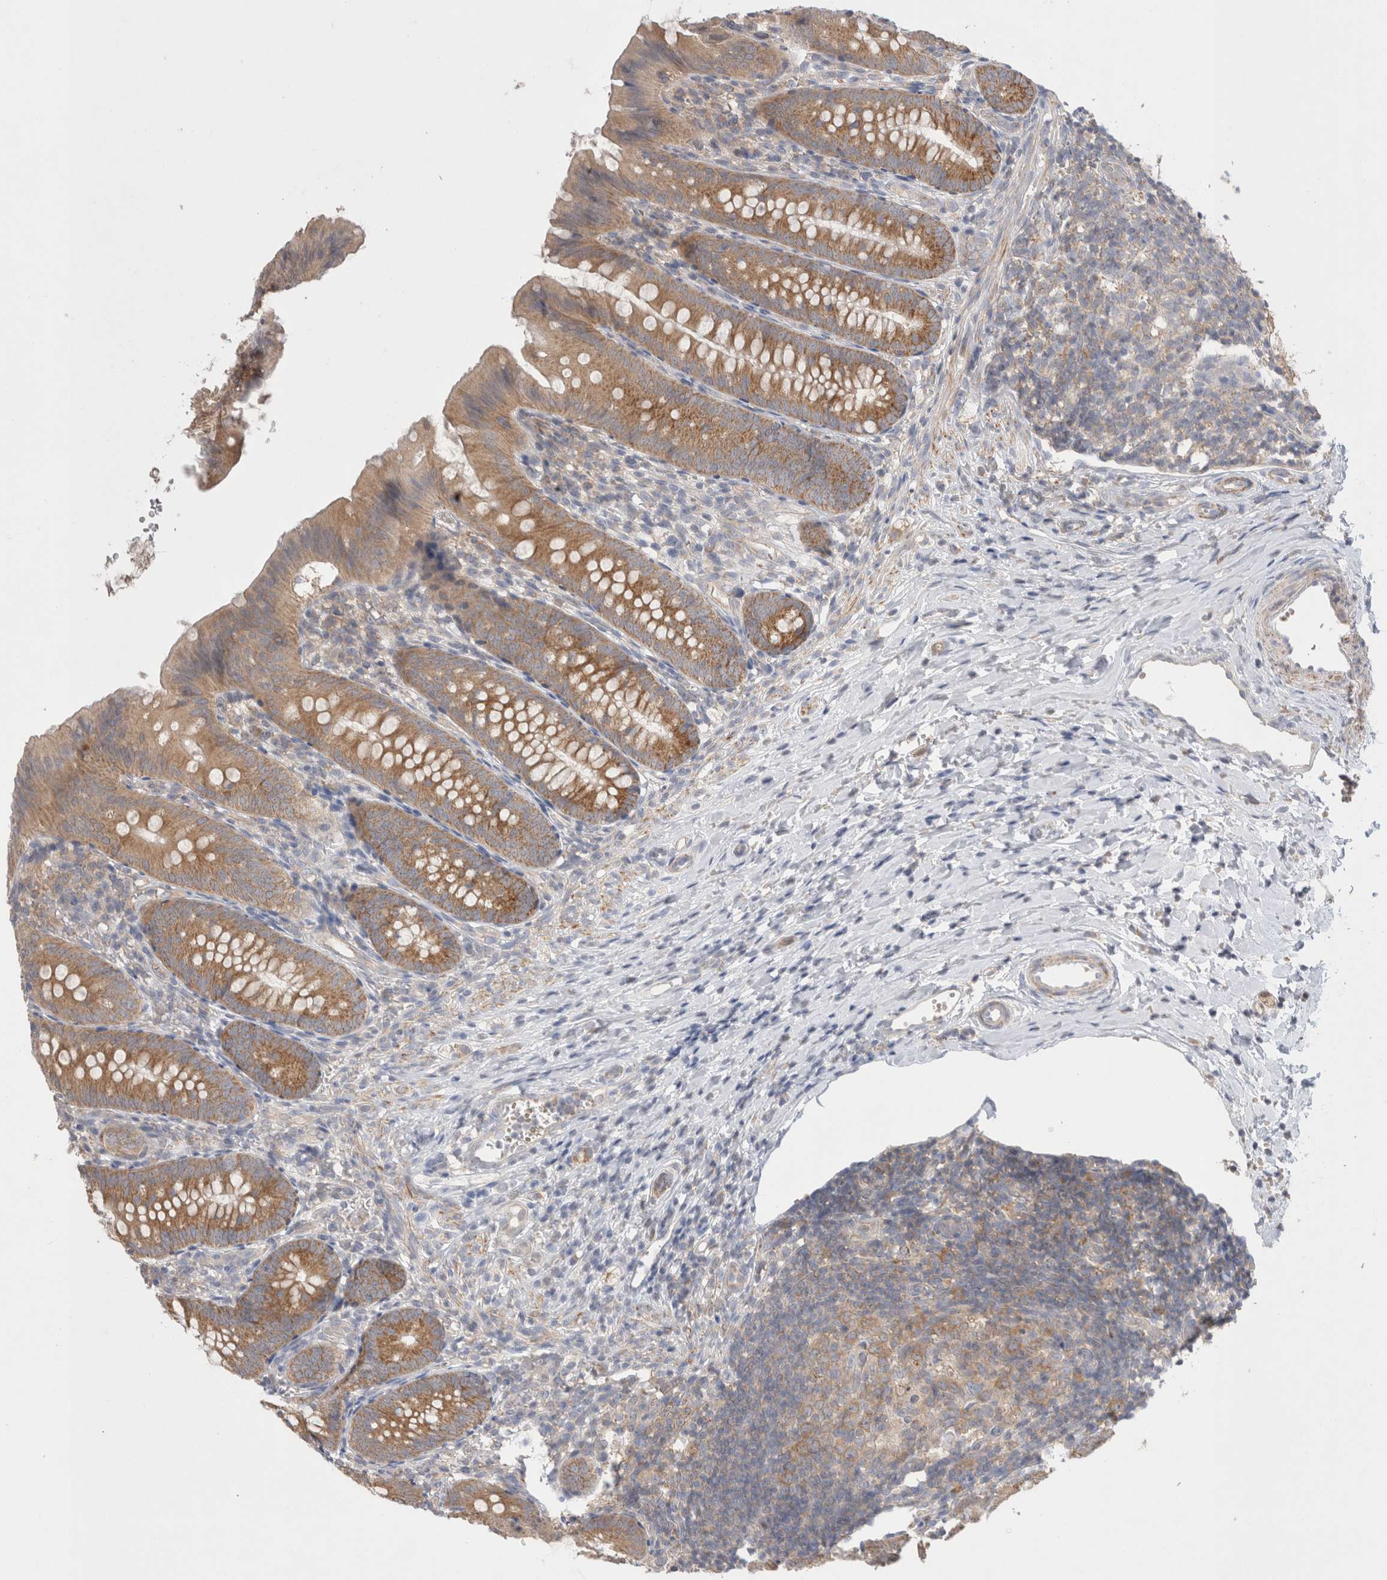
{"staining": {"intensity": "moderate", "quantity": ">75%", "location": "cytoplasmic/membranous"}, "tissue": "appendix", "cell_type": "Glandular cells", "image_type": "normal", "snomed": [{"axis": "morphology", "description": "Normal tissue, NOS"}, {"axis": "topography", "description": "Appendix"}], "caption": "Moderate cytoplasmic/membranous staining for a protein is identified in approximately >75% of glandular cells of benign appendix using immunohistochemistry (IHC).", "gene": "NDOR1", "patient": {"sex": "male", "age": 1}}